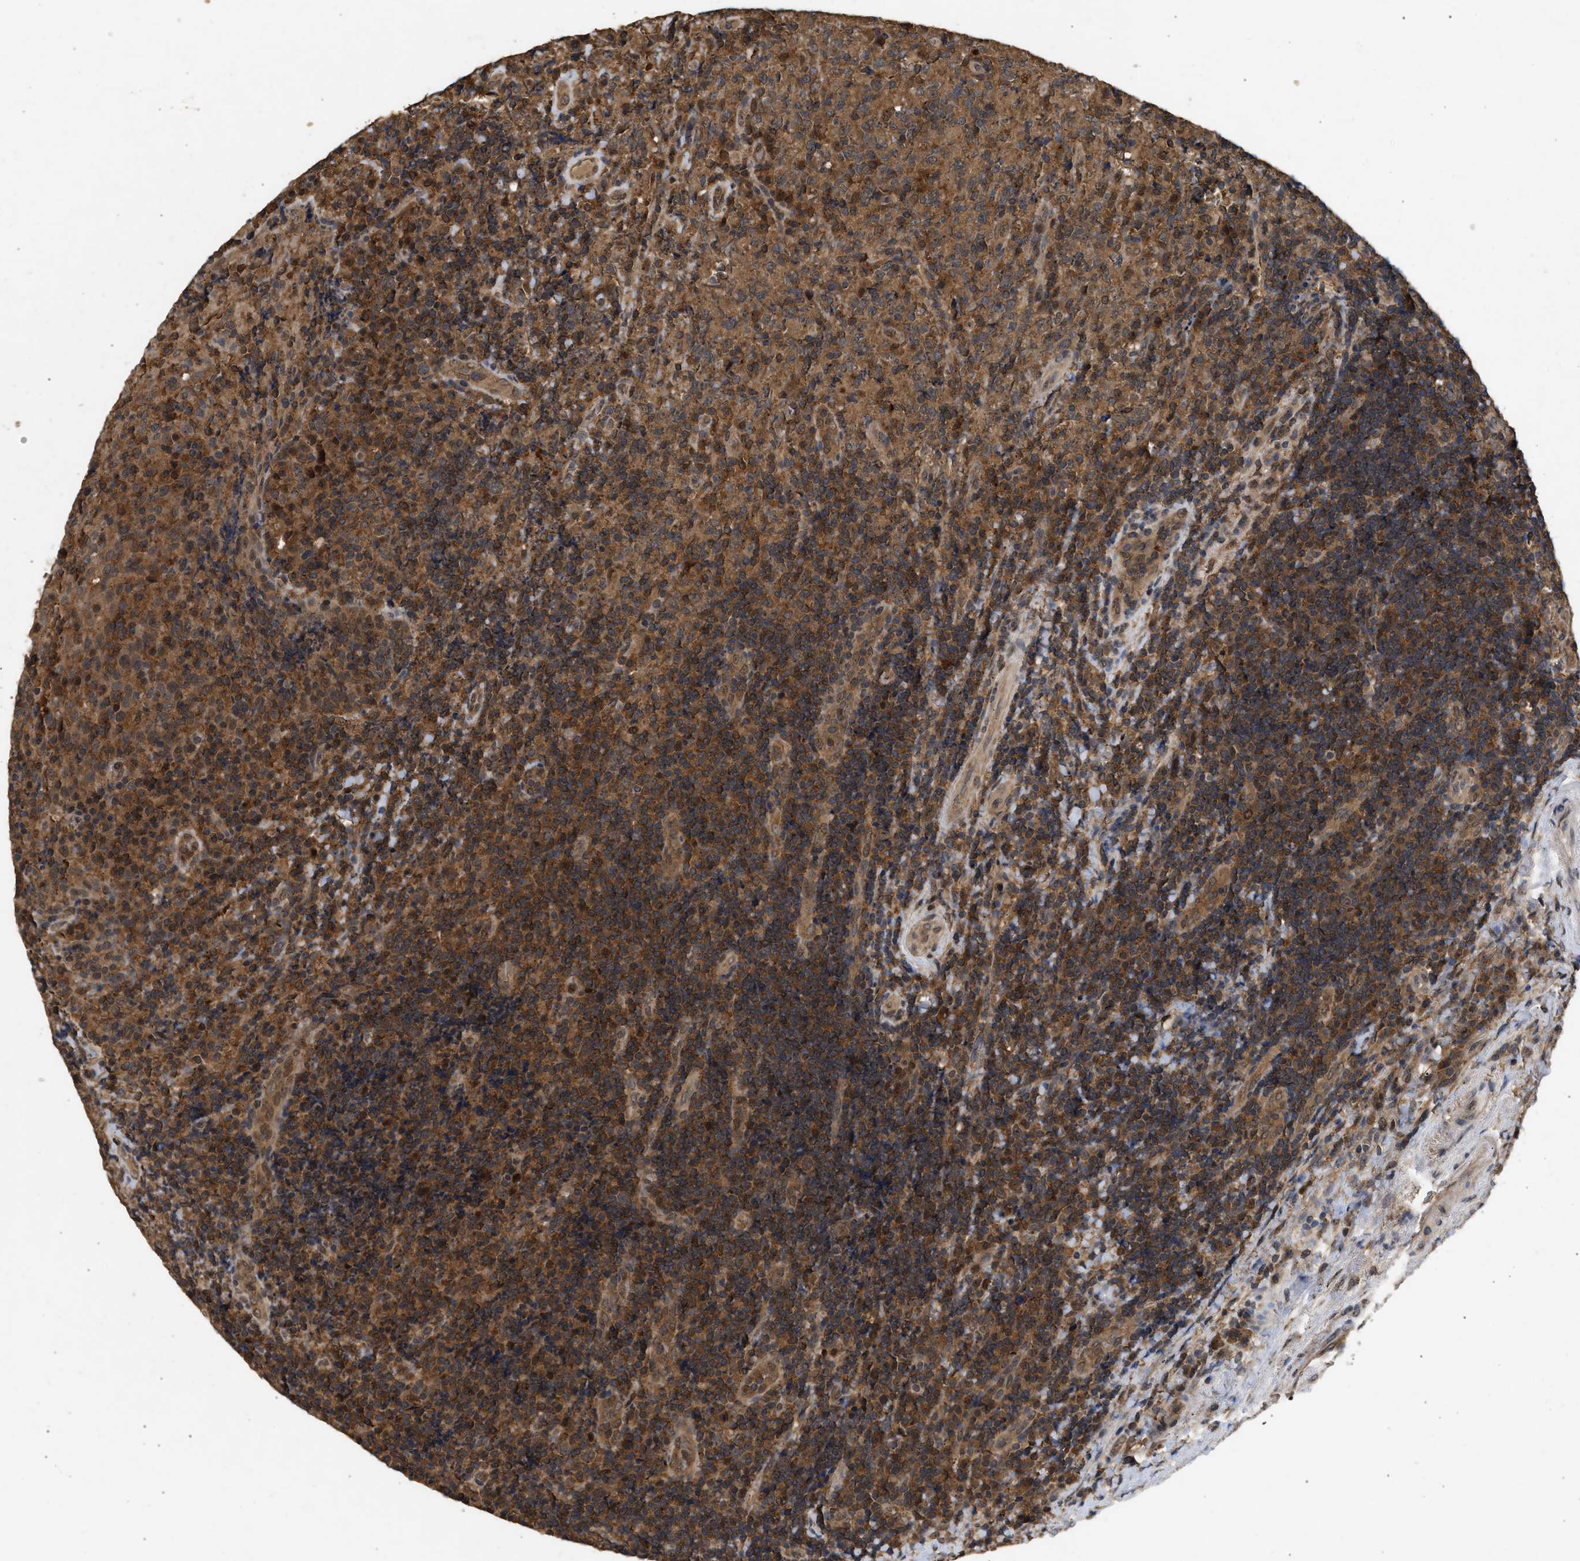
{"staining": {"intensity": "moderate", "quantity": ">75%", "location": "cytoplasmic/membranous,nuclear"}, "tissue": "lymphoma", "cell_type": "Tumor cells", "image_type": "cancer", "snomed": [{"axis": "morphology", "description": "Malignant lymphoma, non-Hodgkin's type, High grade"}, {"axis": "topography", "description": "Tonsil"}], "caption": "IHC of lymphoma reveals medium levels of moderate cytoplasmic/membranous and nuclear staining in approximately >75% of tumor cells. (brown staining indicates protein expression, while blue staining denotes nuclei).", "gene": "FITM1", "patient": {"sex": "female", "age": 36}}